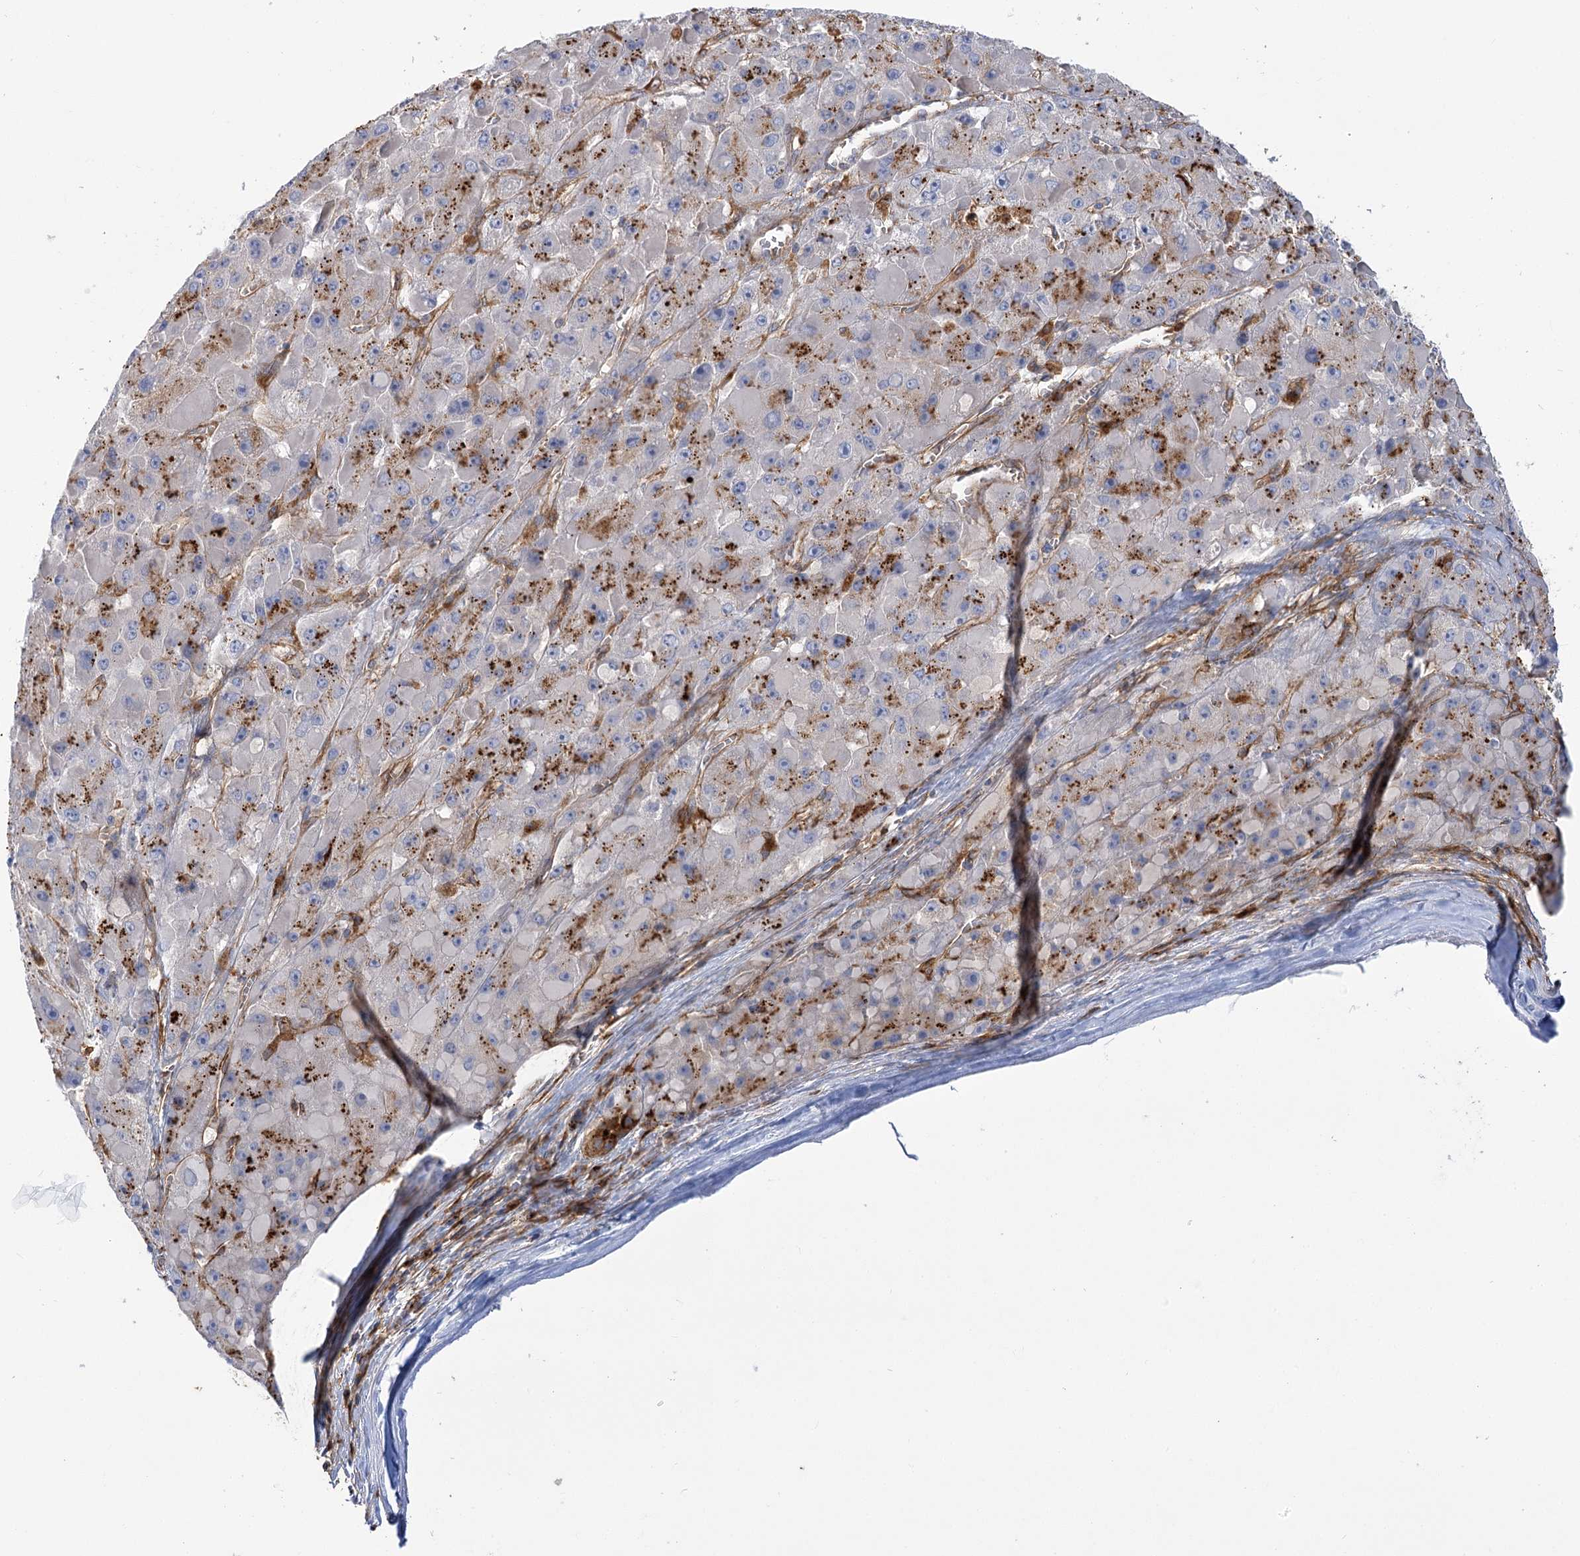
{"staining": {"intensity": "moderate", "quantity": "25%-75%", "location": "cytoplasmic/membranous"}, "tissue": "liver cancer", "cell_type": "Tumor cells", "image_type": "cancer", "snomed": [{"axis": "morphology", "description": "Carcinoma, Hepatocellular, NOS"}, {"axis": "topography", "description": "Liver"}], "caption": "An IHC histopathology image of neoplastic tissue is shown. Protein staining in brown labels moderate cytoplasmic/membranous positivity in liver cancer within tumor cells.", "gene": "GUSB", "patient": {"sex": "female", "age": 73}}